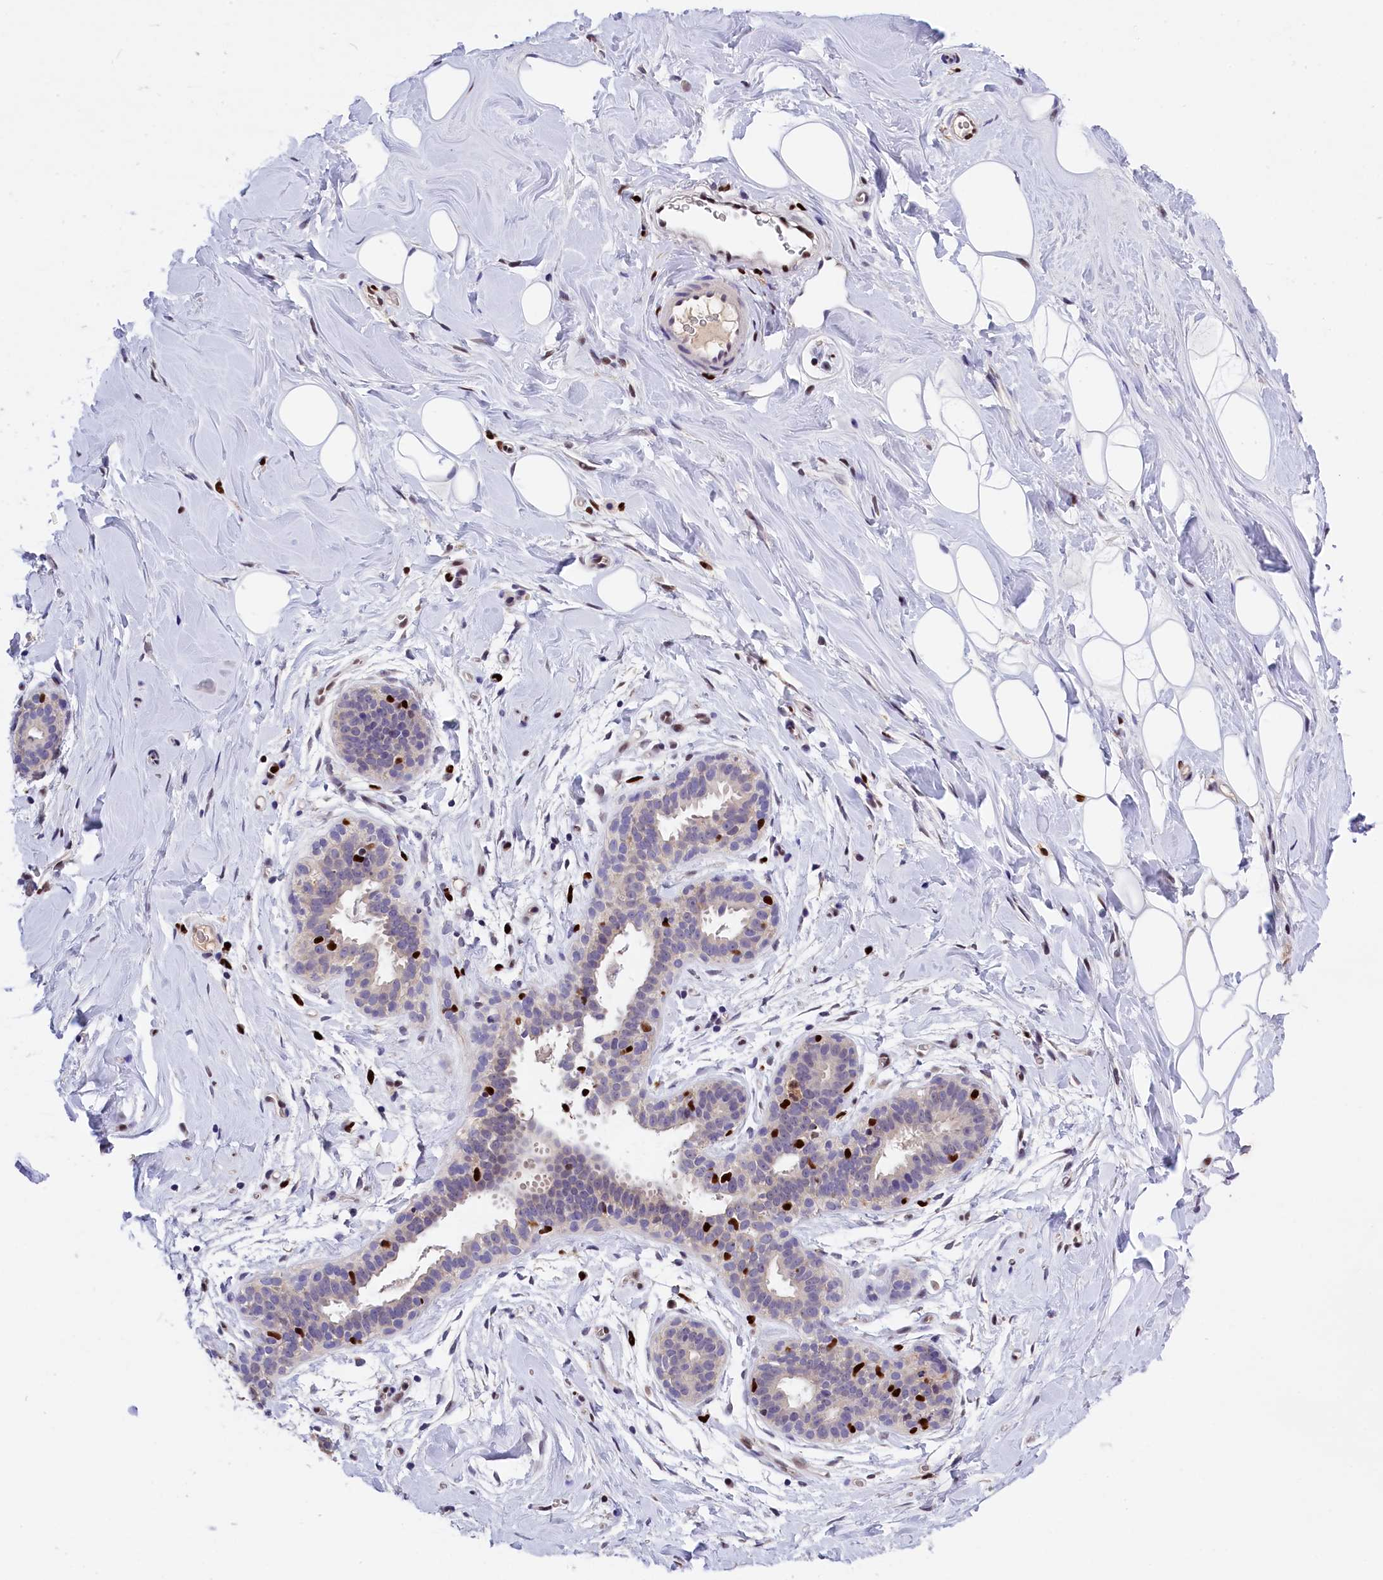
{"staining": {"intensity": "negative", "quantity": "none", "location": "none"}, "tissue": "adipose tissue", "cell_type": "Adipocytes", "image_type": "normal", "snomed": [{"axis": "morphology", "description": "Normal tissue, NOS"}, {"axis": "topography", "description": "Breast"}], "caption": "The micrograph demonstrates no staining of adipocytes in unremarkable adipose tissue. (DAB immunohistochemistry with hematoxylin counter stain).", "gene": "BTBD9", "patient": {"sex": "female", "age": 26}}